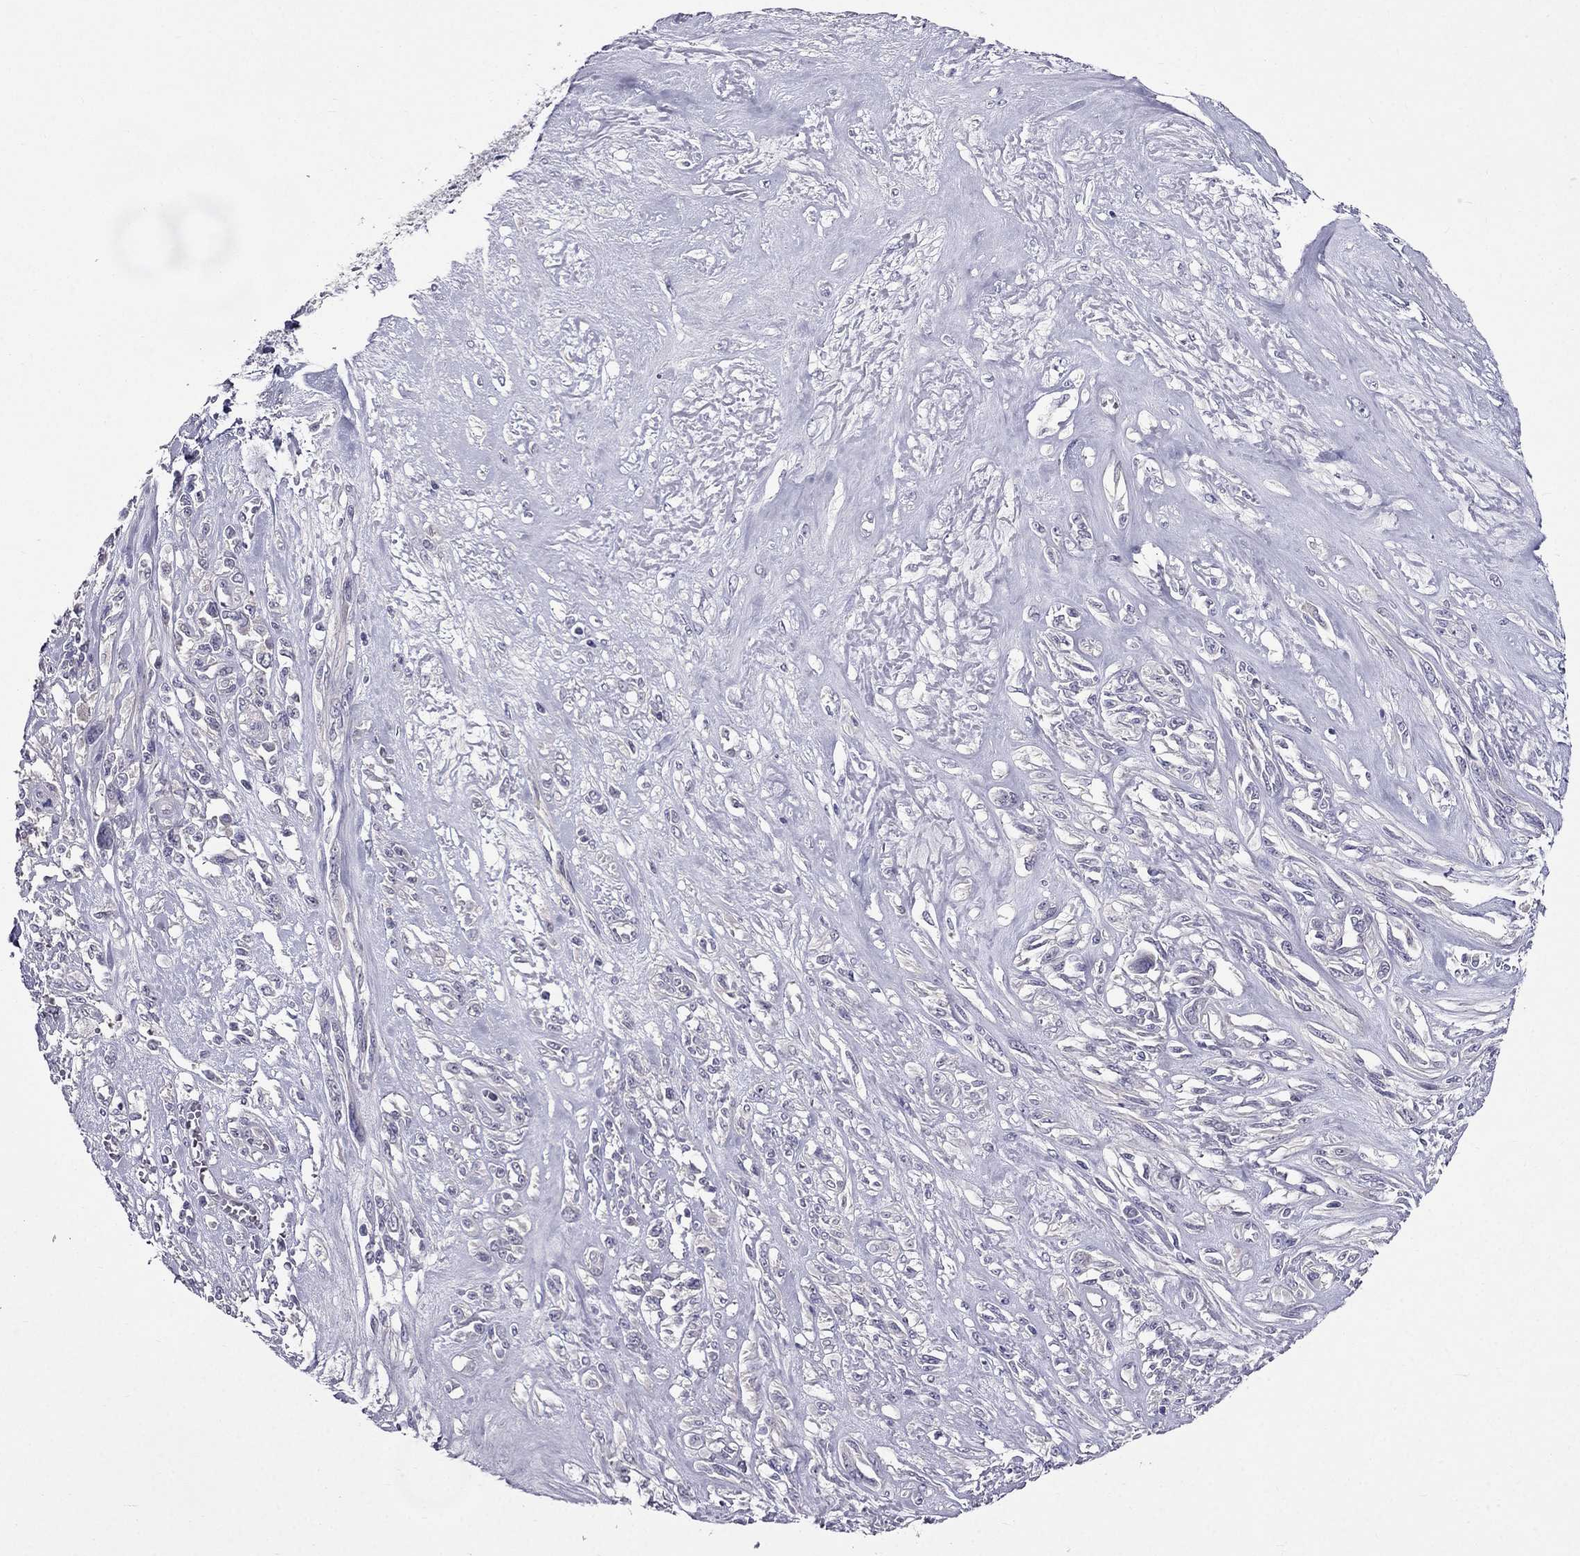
{"staining": {"intensity": "negative", "quantity": "none", "location": "none"}, "tissue": "melanoma", "cell_type": "Tumor cells", "image_type": "cancer", "snomed": [{"axis": "morphology", "description": "Malignant melanoma, NOS"}, {"axis": "topography", "description": "Skin"}], "caption": "This is a micrograph of IHC staining of malignant melanoma, which shows no staining in tumor cells. (Brightfield microscopy of DAB (3,3'-diaminobenzidine) immunohistochemistry (IHC) at high magnification).", "gene": "DUSP15", "patient": {"sex": "female", "age": 91}}